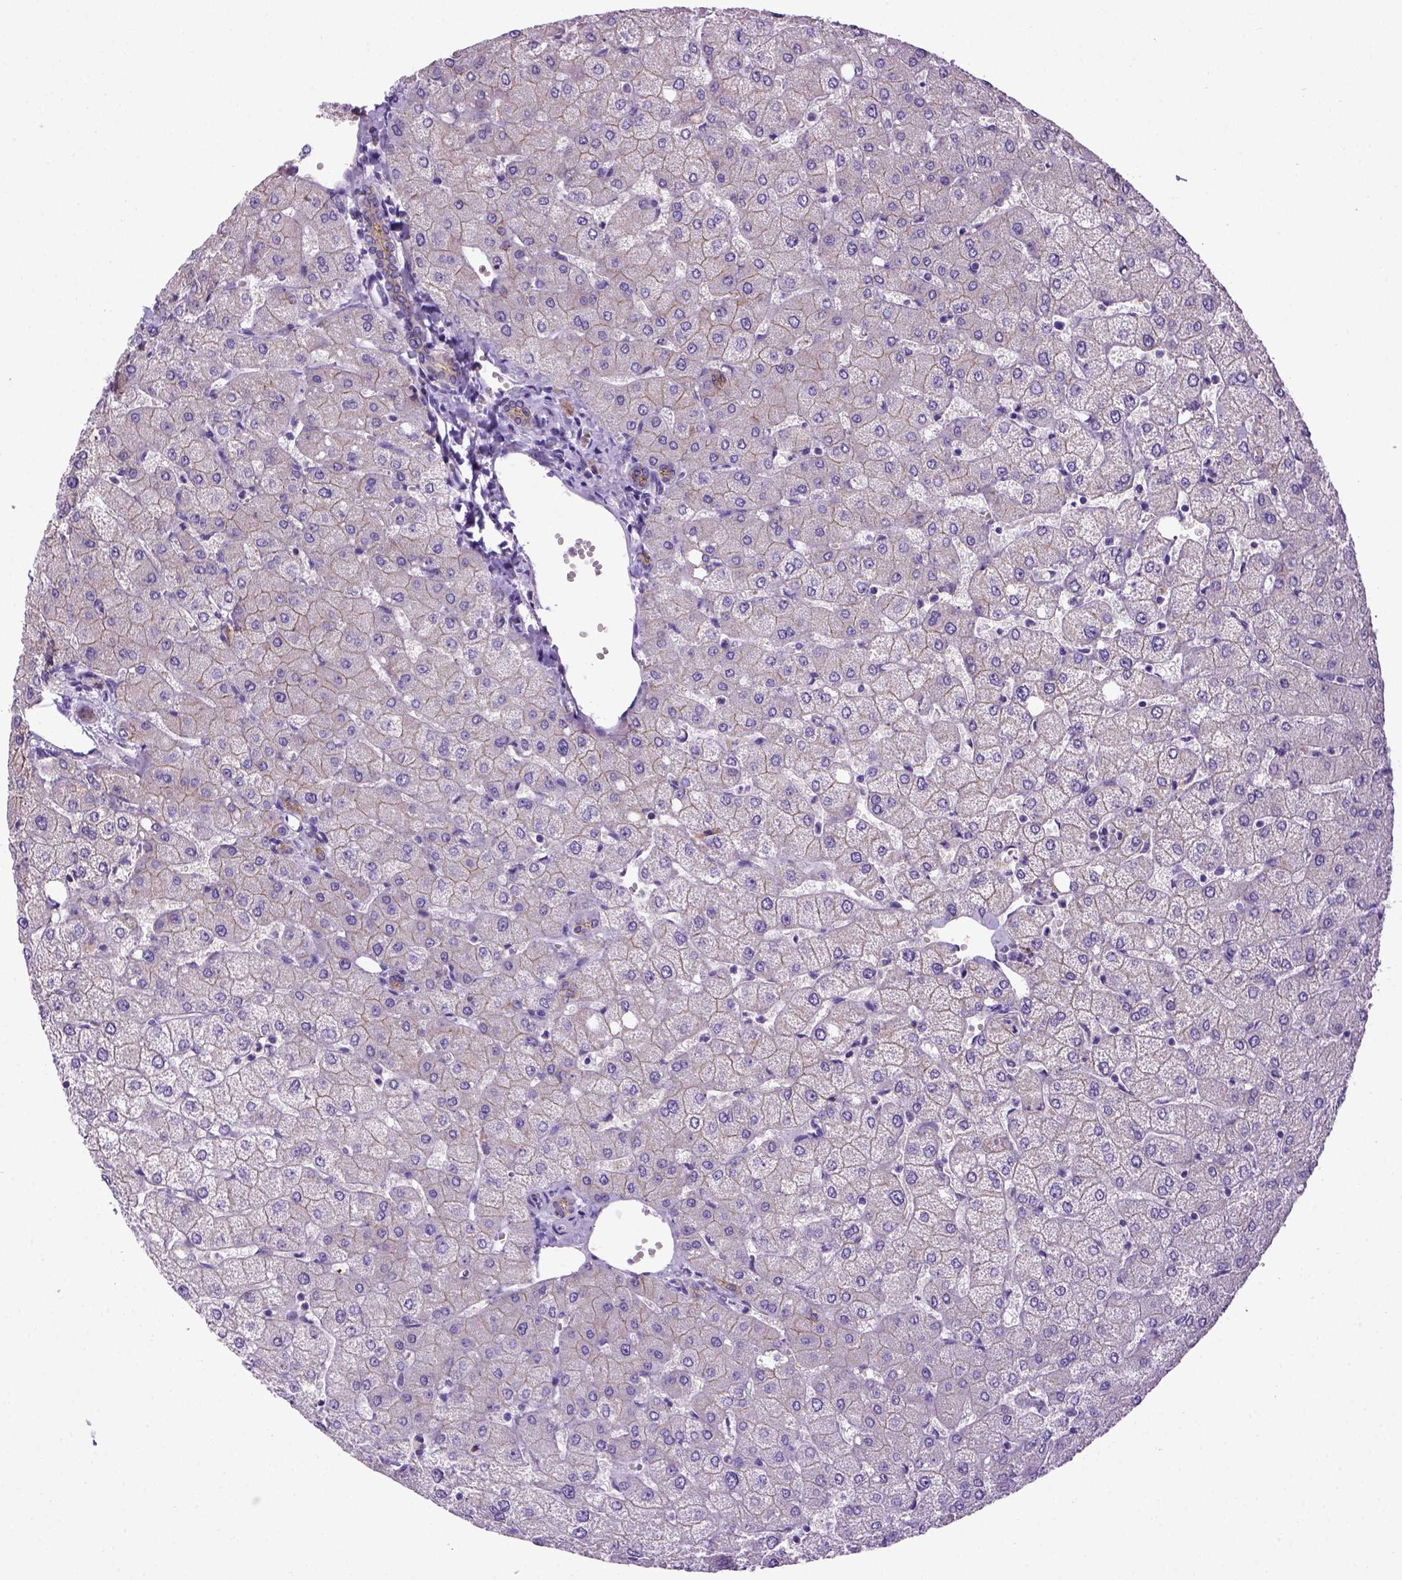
{"staining": {"intensity": "weak", "quantity": ">75%", "location": "cytoplasmic/membranous"}, "tissue": "liver", "cell_type": "Cholangiocytes", "image_type": "normal", "snomed": [{"axis": "morphology", "description": "Normal tissue, NOS"}, {"axis": "topography", "description": "Liver"}], "caption": "Brown immunohistochemical staining in unremarkable liver displays weak cytoplasmic/membranous positivity in about >75% of cholangiocytes.", "gene": "CDH1", "patient": {"sex": "female", "age": 54}}